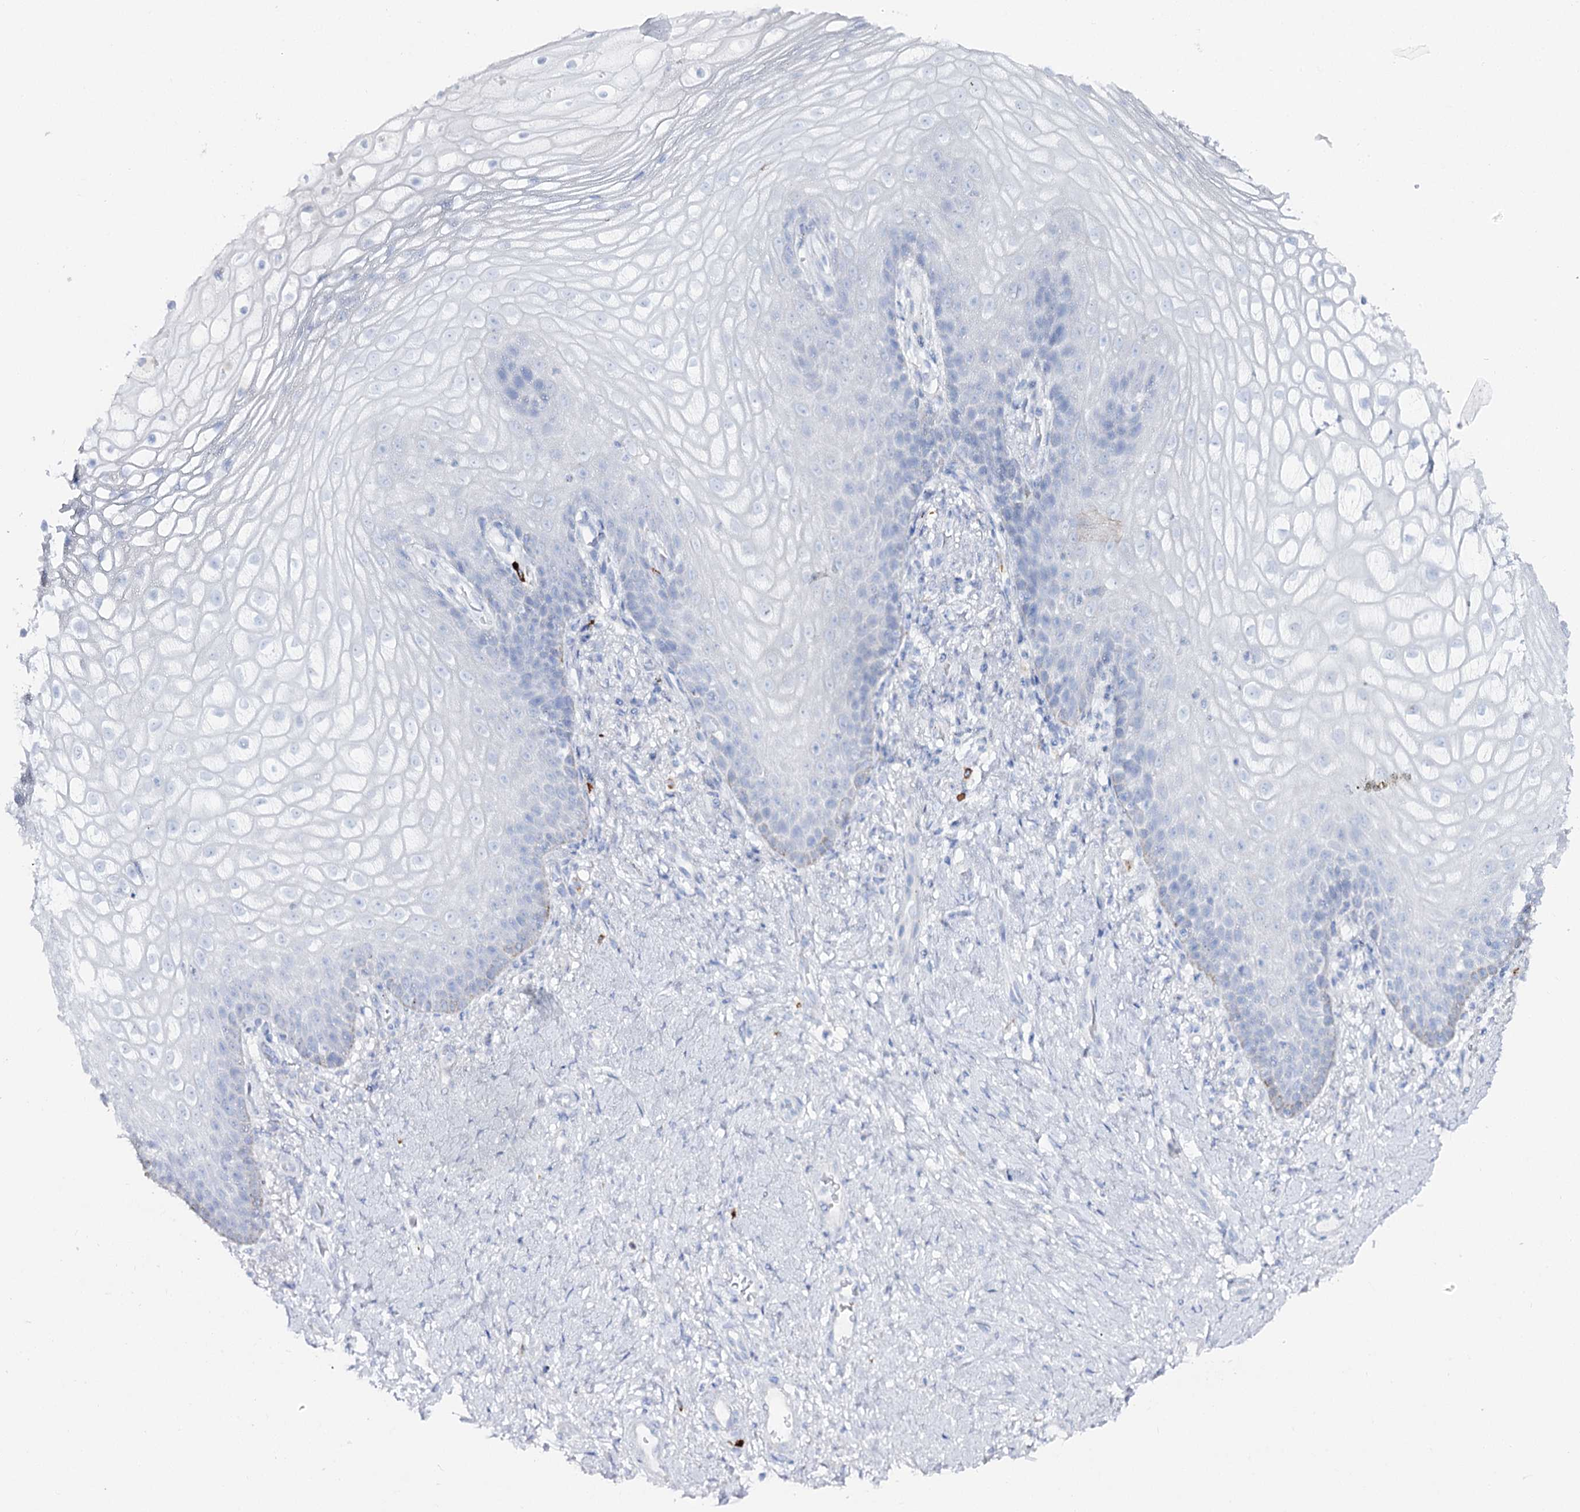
{"staining": {"intensity": "weak", "quantity": "<25%", "location": "cytoplasmic/membranous"}, "tissue": "vagina", "cell_type": "Squamous epithelial cells", "image_type": "normal", "snomed": [{"axis": "morphology", "description": "Normal tissue, NOS"}, {"axis": "topography", "description": "Vagina"}], "caption": "Photomicrograph shows no protein expression in squamous epithelial cells of normal vagina.", "gene": "SLC3A1", "patient": {"sex": "female", "age": 60}}